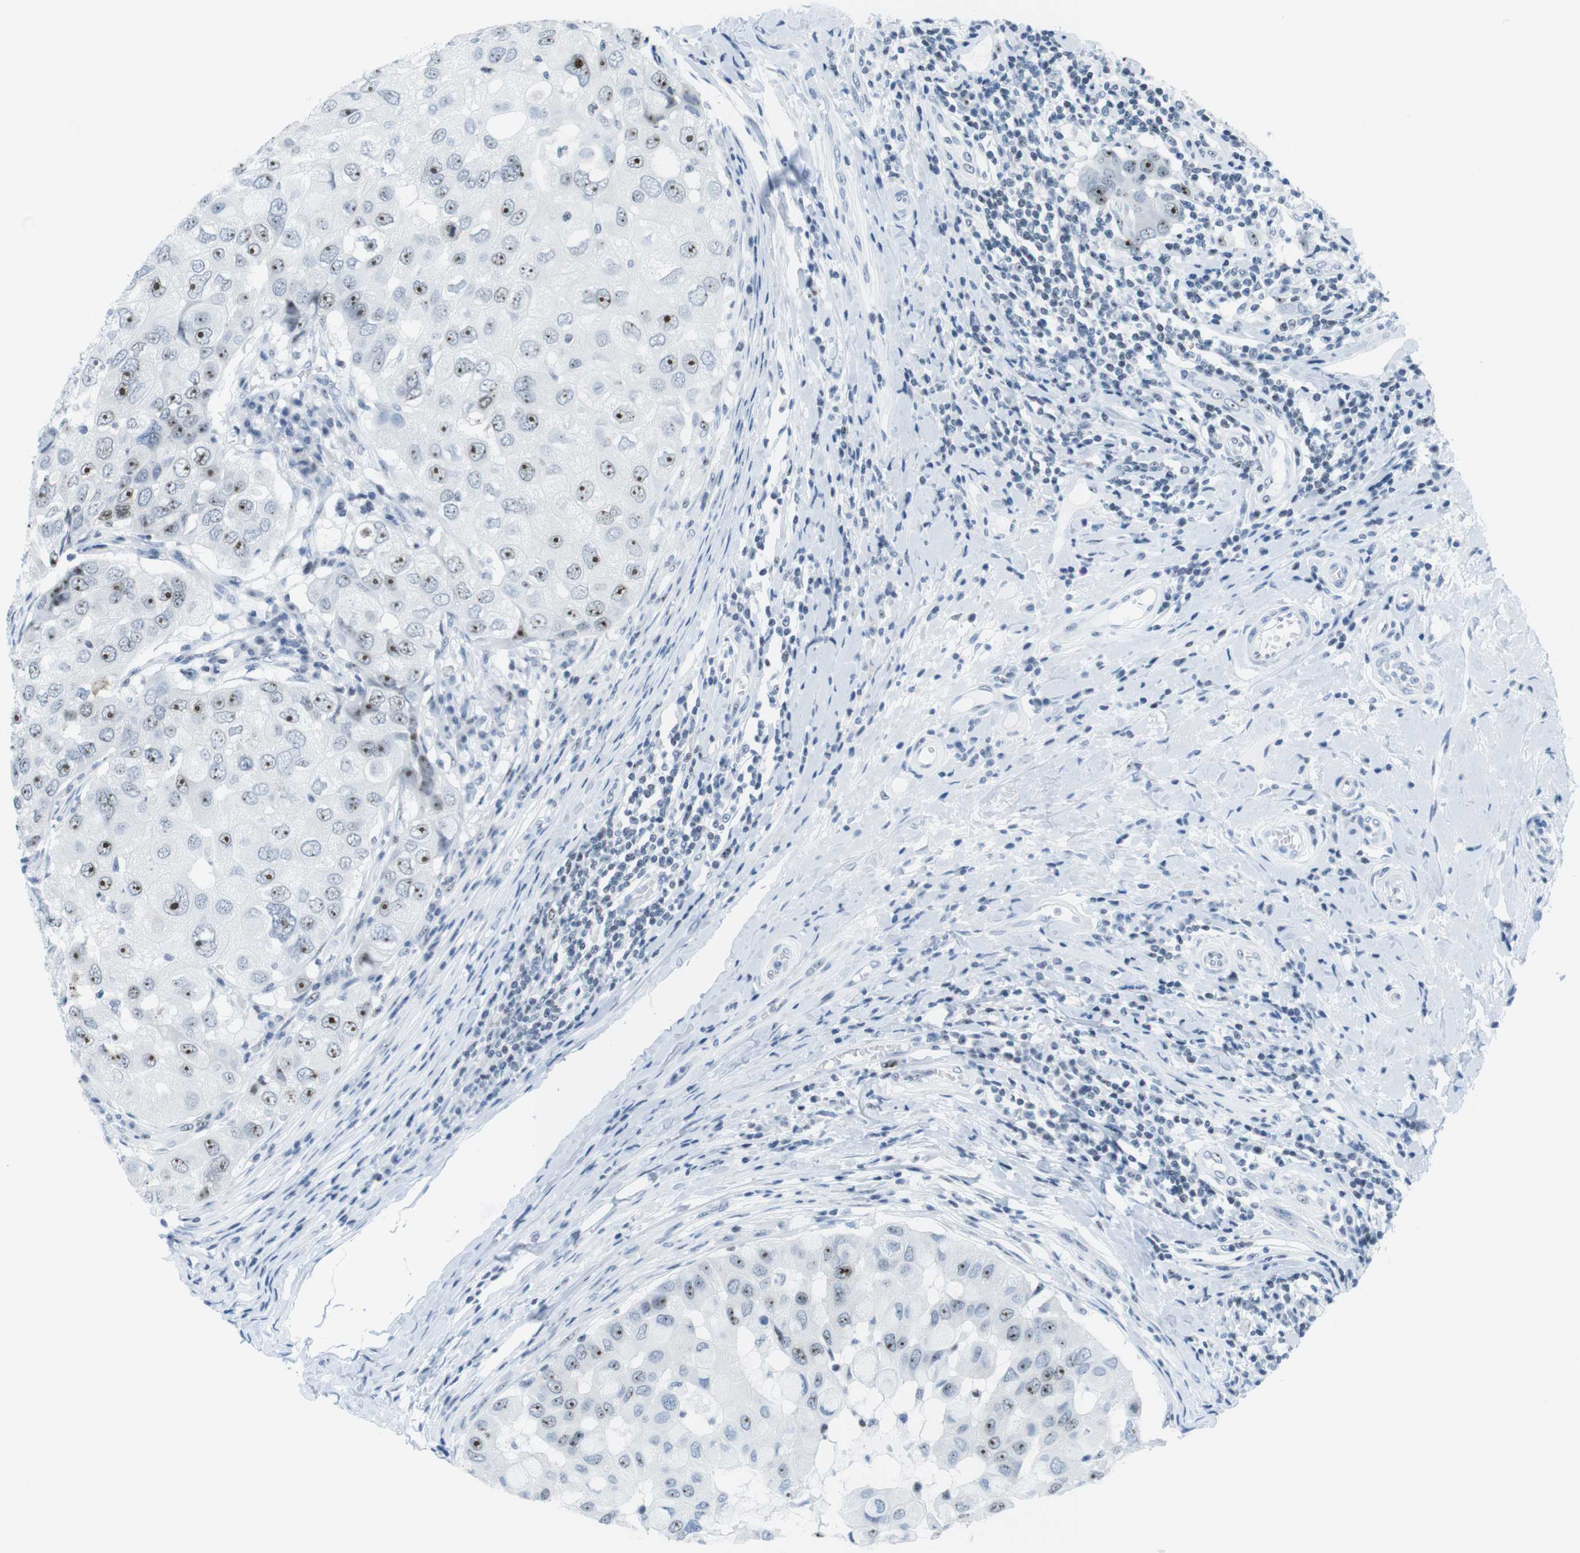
{"staining": {"intensity": "strong", "quantity": ">75%", "location": "nuclear"}, "tissue": "breast cancer", "cell_type": "Tumor cells", "image_type": "cancer", "snomed": [{"axis": "morphology", "description": "Duct carcinoma"}, {"axis": "topography", "description": "Breast"}], "caption": "Breast cancer (intraductal carcinoma) stained with DAB IHC displays high levels of strong nuclear expression in approximately >75% of tumor cells.", "gene": "NIFK", "patient": {"sex": "female", "age": 27}}